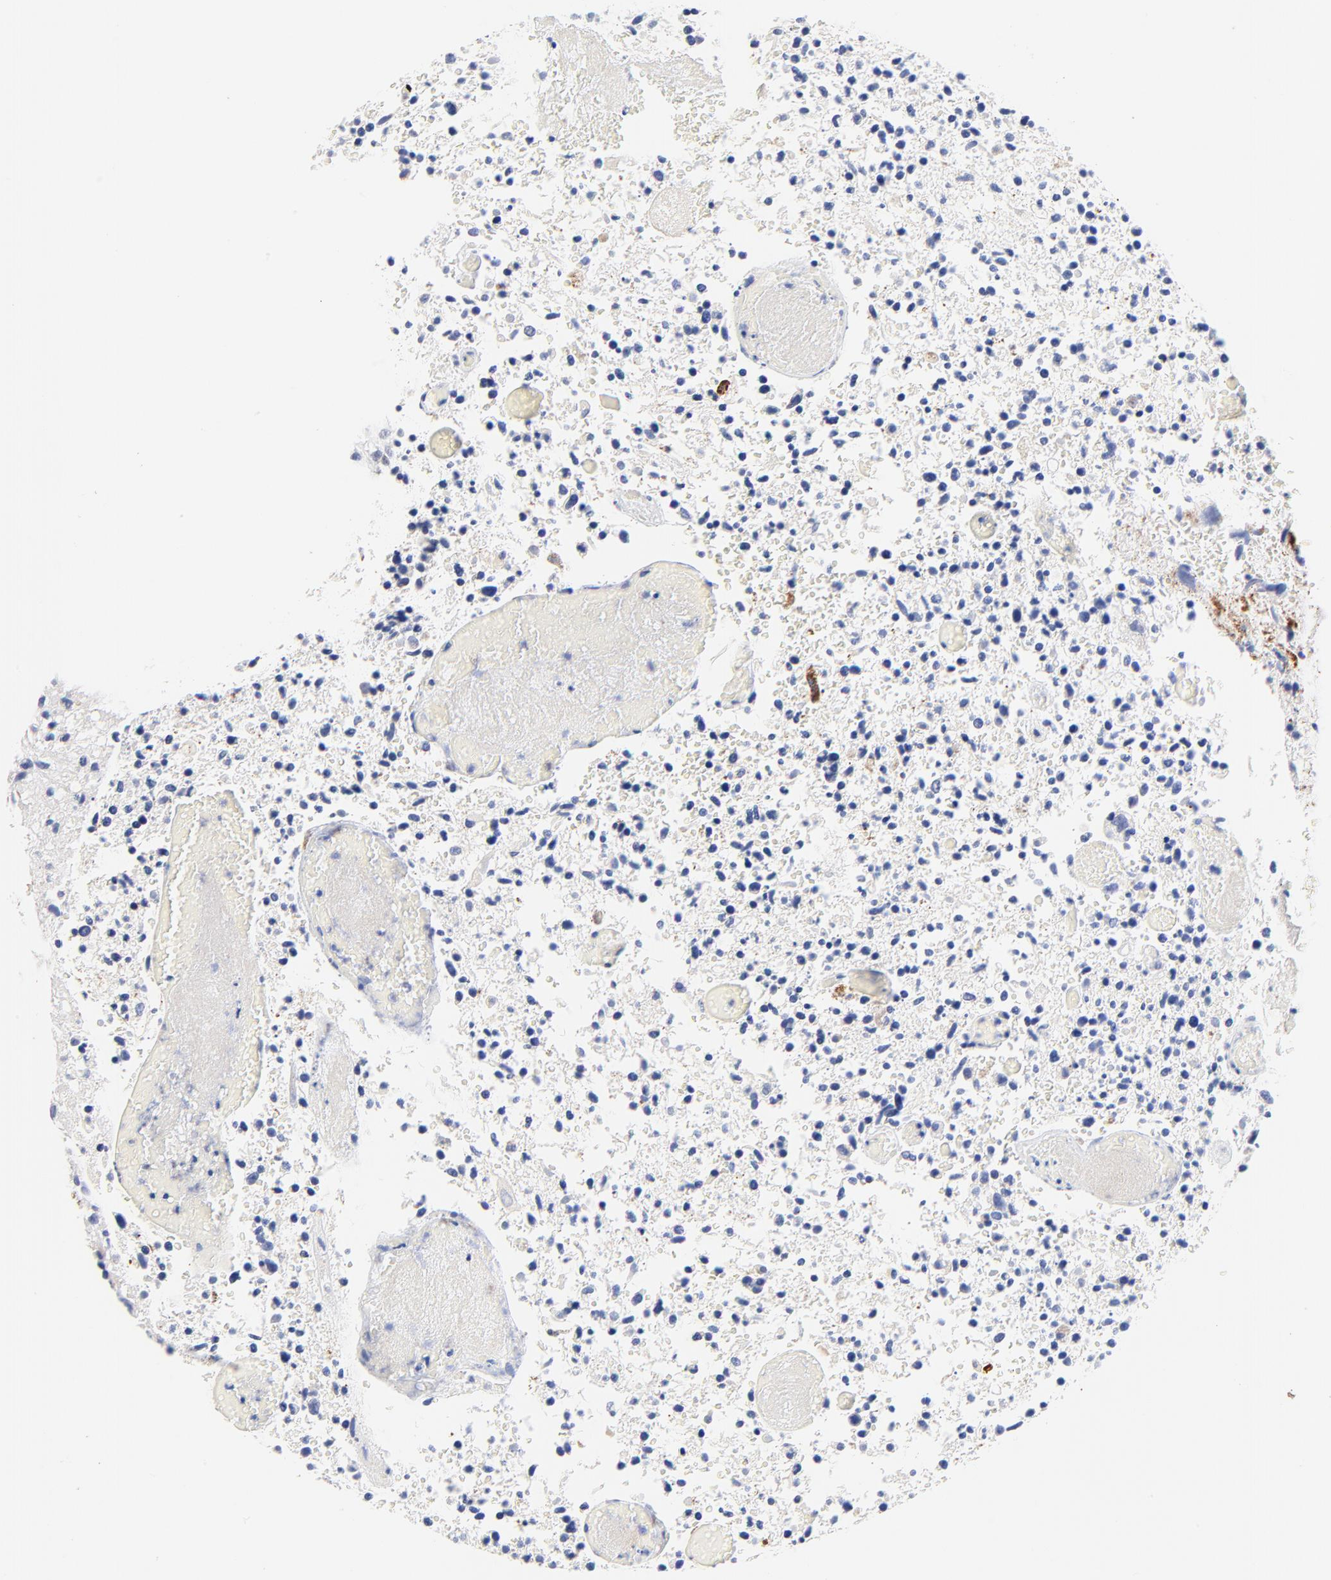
{"staining": {"intensity": "negative", "quantity": "none", "location": "none"}, "tissue": "glioma", "cell_type": "Tumor cells", "image_type": "cancer", "snomed": [{"axis": "morphology", "description": "Glioma, malignant, High grade"}, {"axis": "topography", "description": "Brain"}], "caption": "IHC photomicrograph of neoplastic tissue: human high-grade glioma (malignant) stained with DAB displays no significant protein expression in tumor cells.", "gene": "FBXO10", "patient": {"sex": "male", "age": 72}}